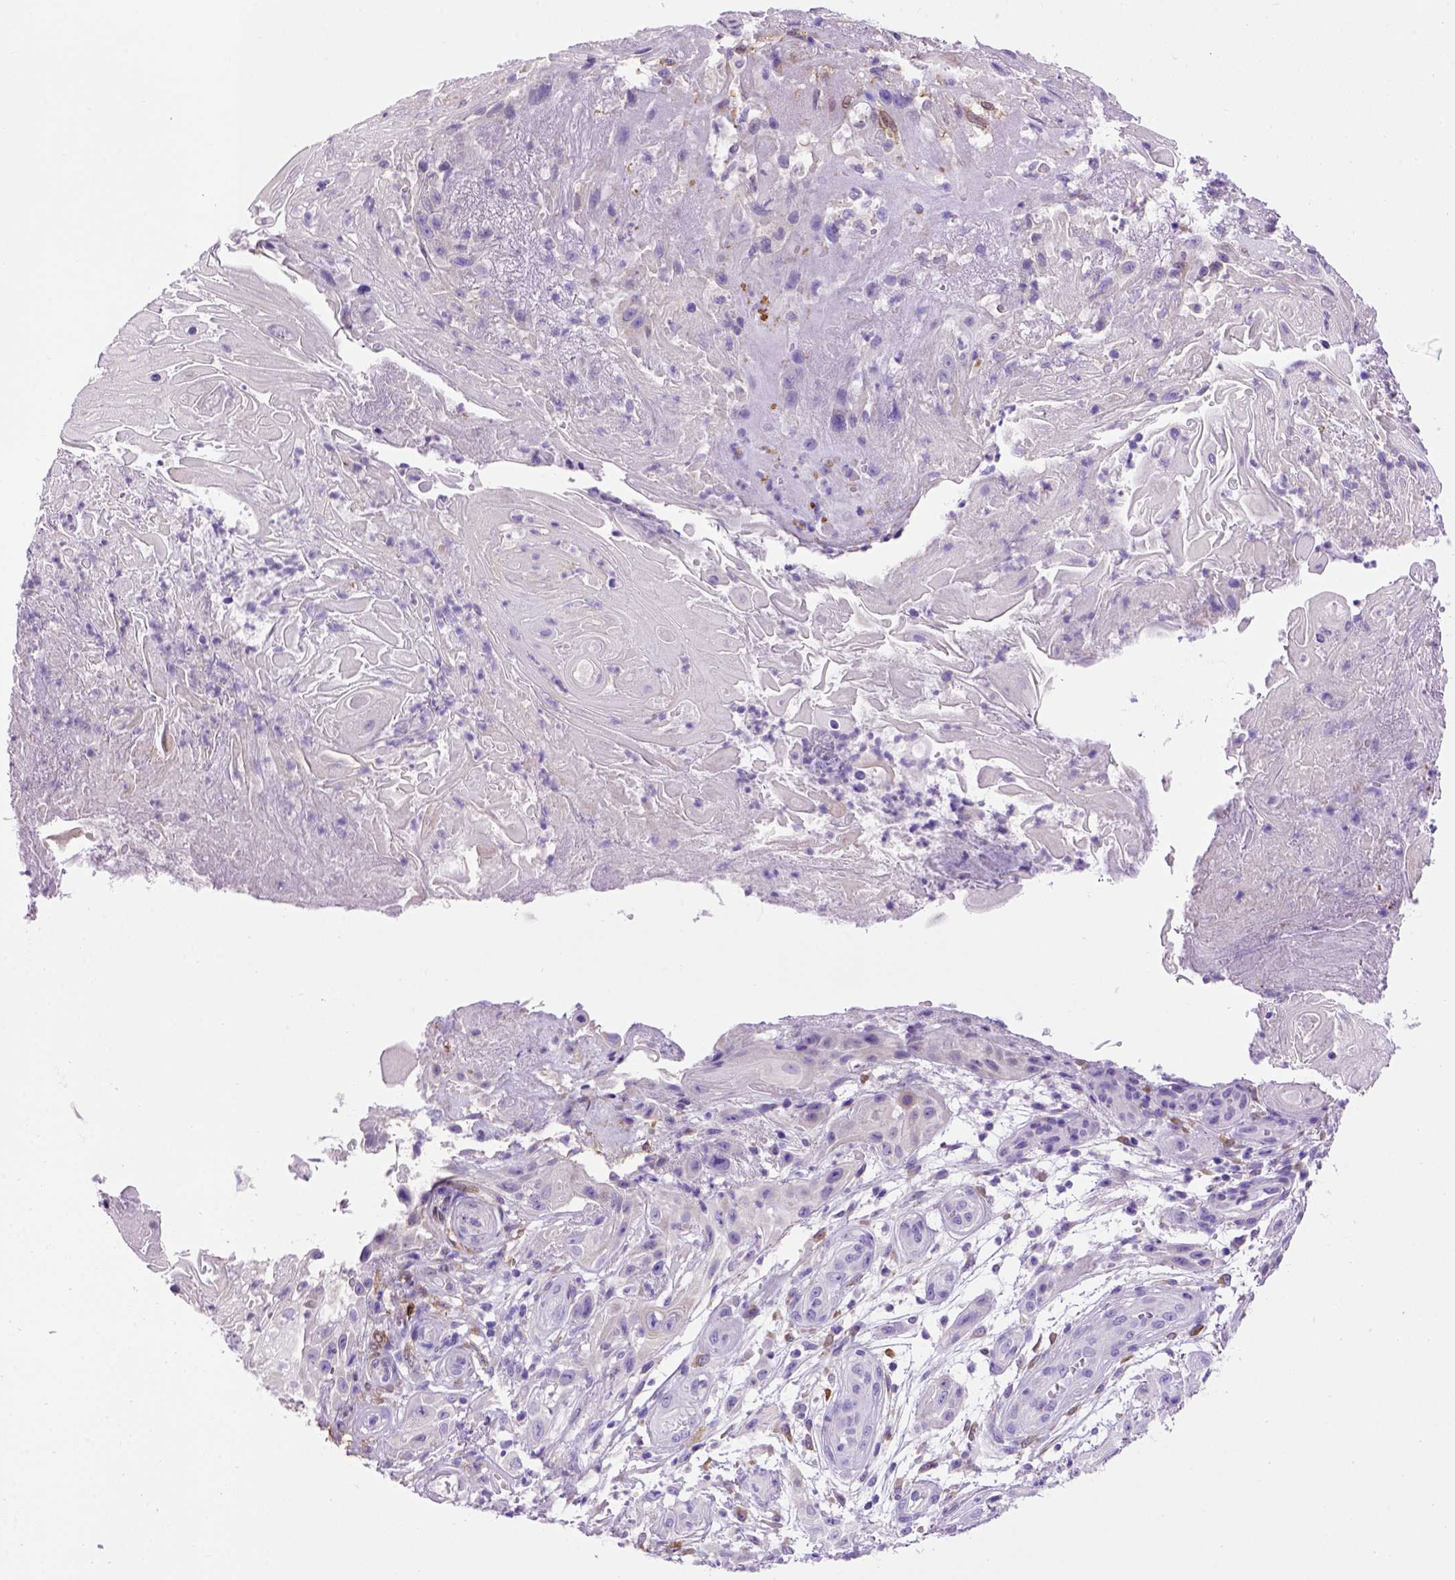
{"staining": {"intensity": "negative", "quantity": "none", "location": "none"}, "tissue": "skin cancer", "cell_type": "Tumor cells", "image_type": "cancer", "snomed": [{"axis": "morphology", "description": "Squamous cell carcinoma, NOS"}, {"axis": "topography", "description": "Skin"}], "caption": "The IHC histopathology image has no significant positivity in tumor cells of skin cancer tissue.", "gene": "PTGES", "patient": {"sex": "male", "age": 62}}